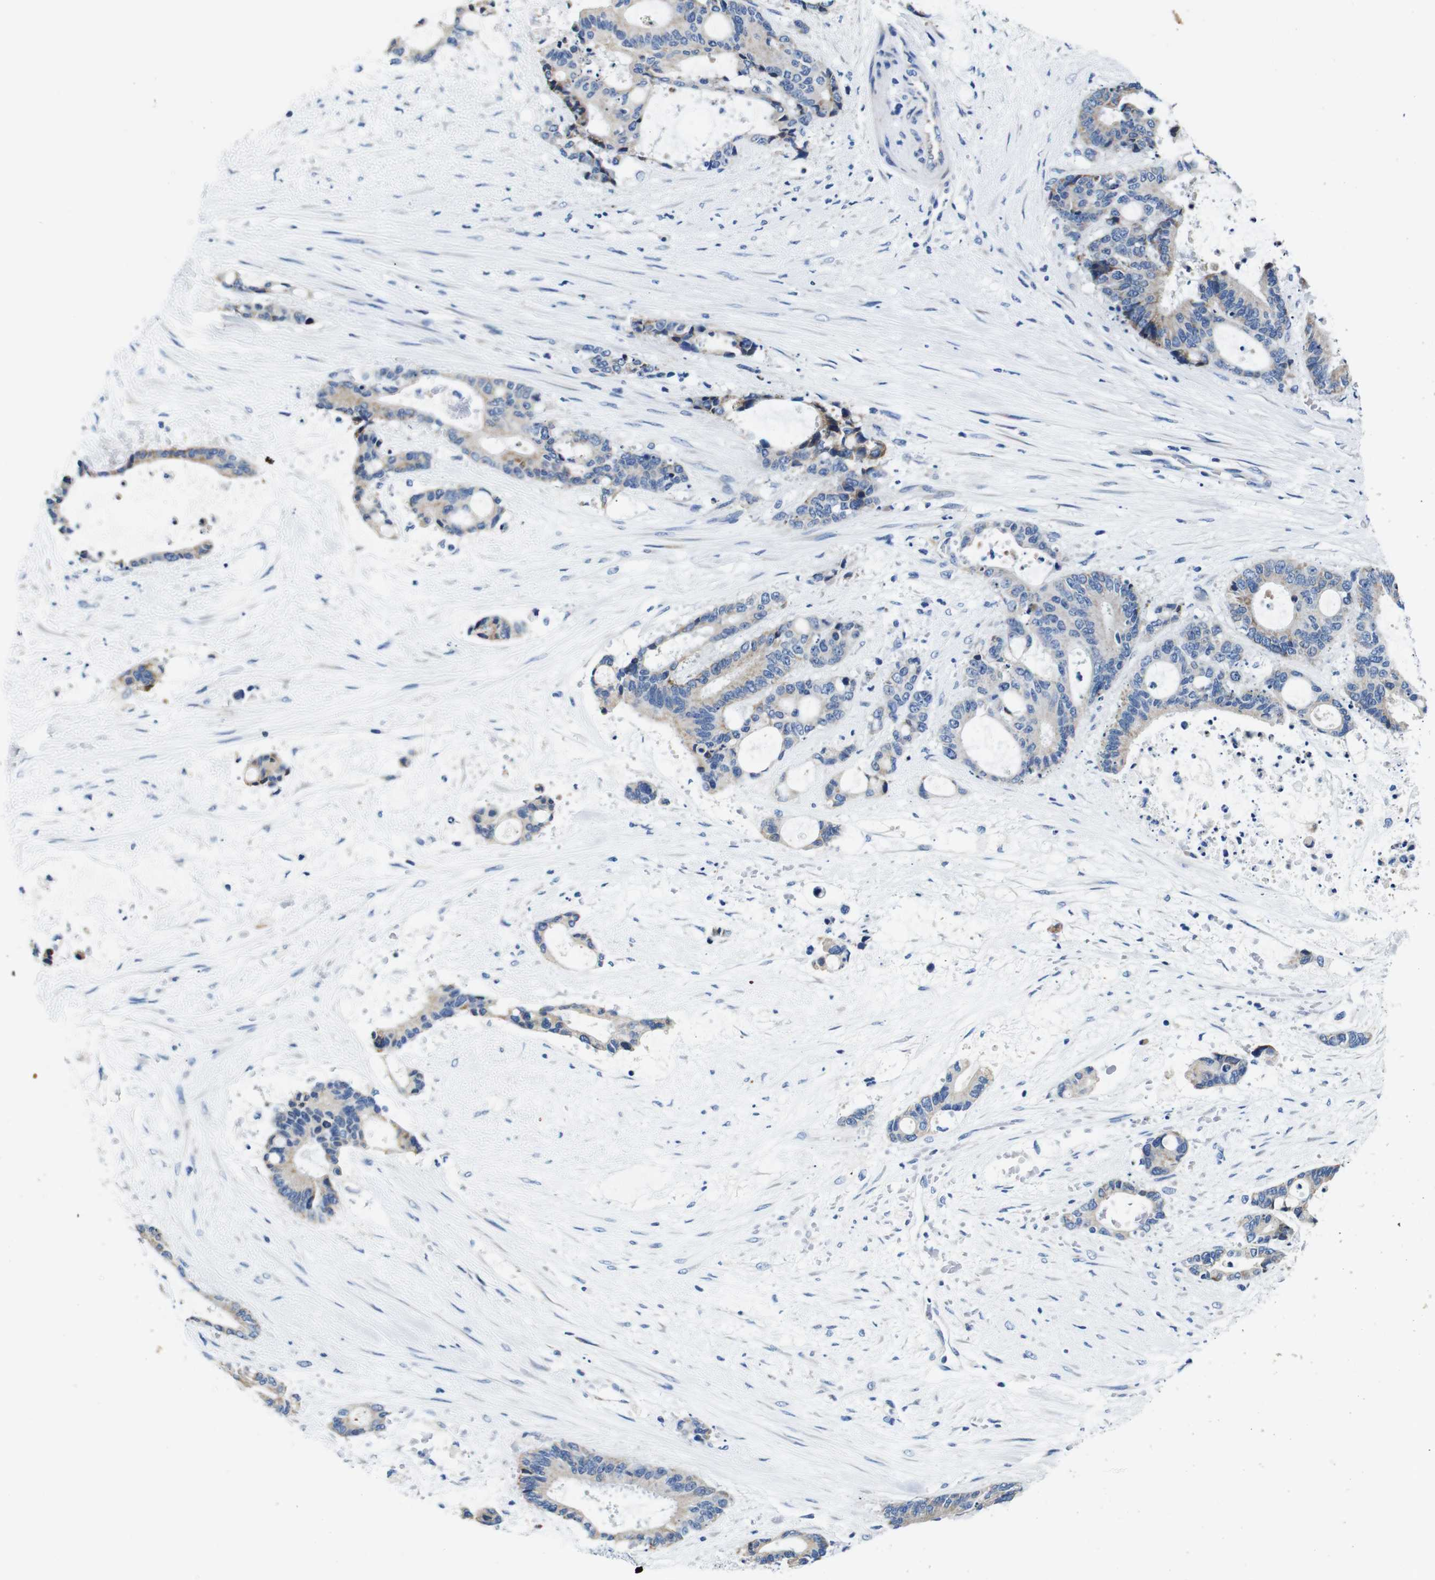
{"staining": {"intensity": "weak", "quantity": "<25%", "location": "cytoplasmic/membranous"}, "tissue": "liver cancer", "cell_type": "Tumor cells", "image_type": "cancer", "snomed": [{"axis": "morphology", "description": "Normal tissue, NOS"}, {"axis": "morphology", "description": "Cholangiocarcinoma"}, {"axis": "topography", "description": "Liver"}, {"axis": "topography", "description": "Peripheral nerve tissue"}], "caption": "Micrograph shows no significant protein positivity in tumor cells of liver cancer (cholangiocarcinoma). The staining was performed using DAB (3,3'-diaminobenzidine) to visualize the protein expression in brown, while the nuclei were stained in blue with hematoxylin (Magnification: 20x).", "gene": "SNX19", "patient": {"sex": "female", "age": 73}}